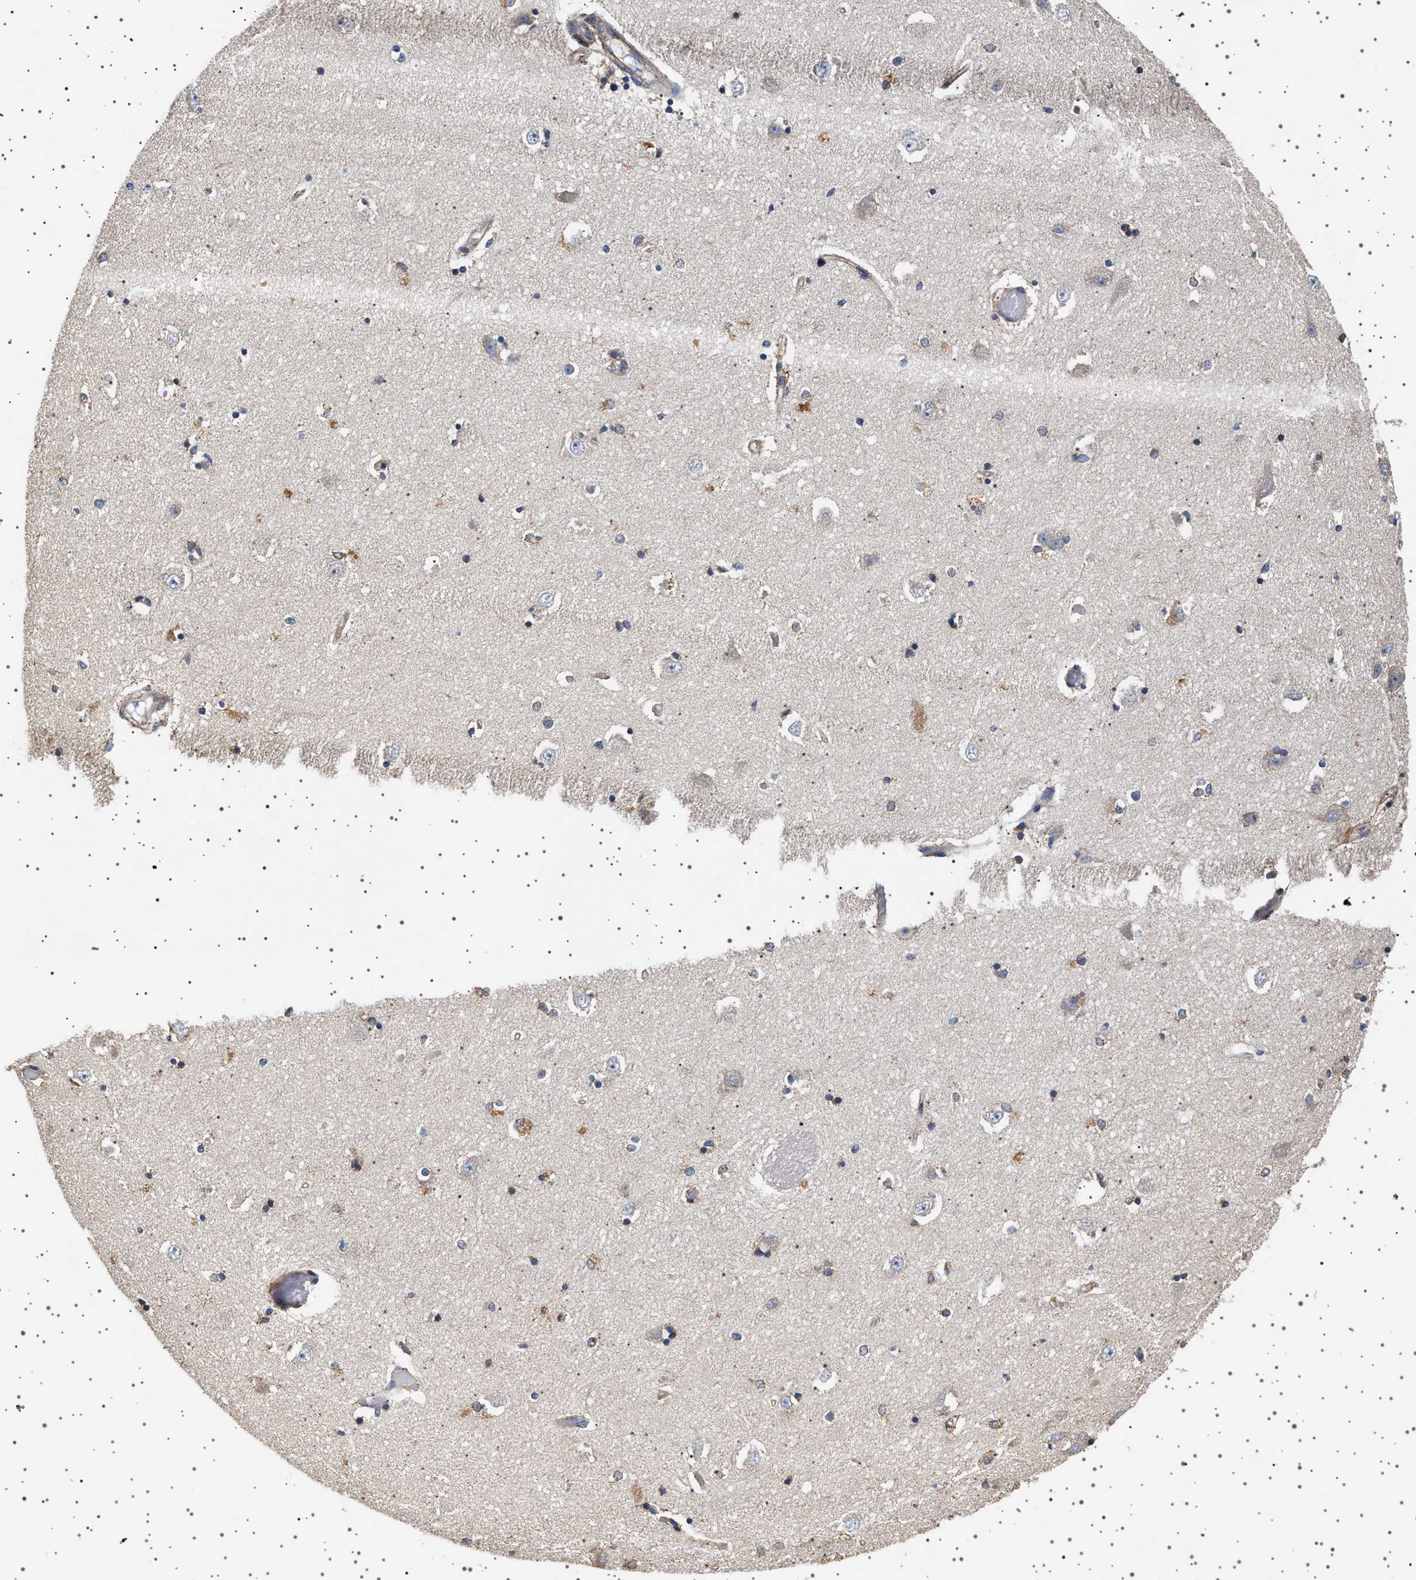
{"staining": {"intensity": "weak", "quantity": "<25%", "location": "cytoplasmic/membranous"}, "tissue": "hippocampus", "cell_type": "Glial cells", "image_type": "normal", "snomed": [{"axis": "morphology", "description": "Normal tissue, NOS"}, {"axis": "topography", "description": "Hippocampus"}], "caption": "The micrograph shows no staining of glial cells in unremarkable hippocampus. The staining was performed using DAB to visualize the protein expression in brown, while the nuclei were stained in blue with hematoxylin (Magnification: 20x).", "gene": "TRUB2", "patient": {"sex": "male", "age": 45}}